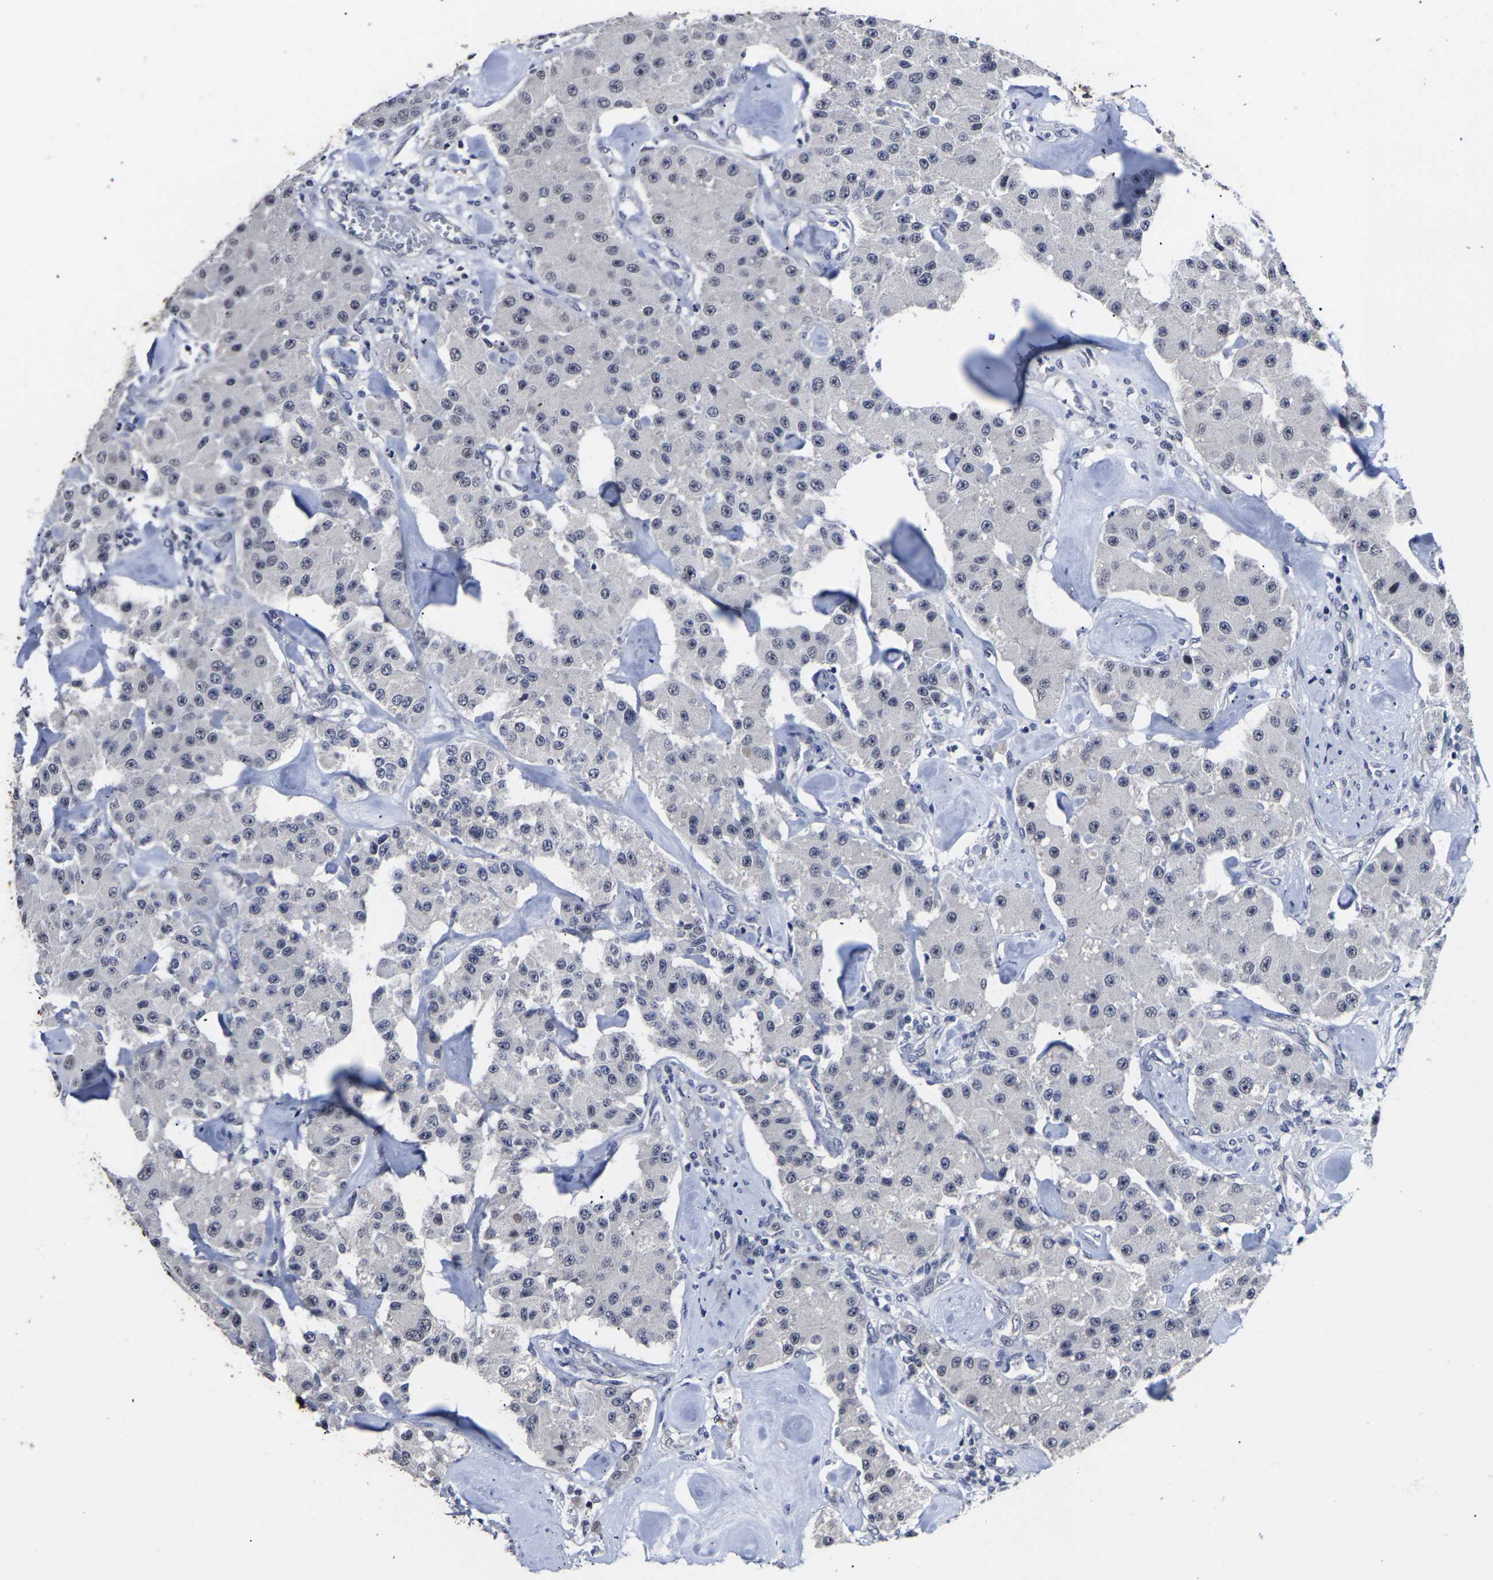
{"staining": {"intensity": "negative", "quantity": "none", "location": "none"}, "tissue": "carcinoid", "cell_type": "Tumor cells", "image_type": "cancer", "snomed": [{"axis": "morphology", "description": "Carcinoid, malignant, NOS"}, {"axis": "topography", "description": "Pancreas"}], "caption": "This is a micrograph of IHC staining of carcinoid, which shows no expression in tumor cells. The staining is performed using DAB (3,3'-diaminobenzidine) brown chromogen with nuclei counter-stained in using hematoxylin.", "gene": "MSANTD4", "patient": {"sex": "male", "age": 41}}